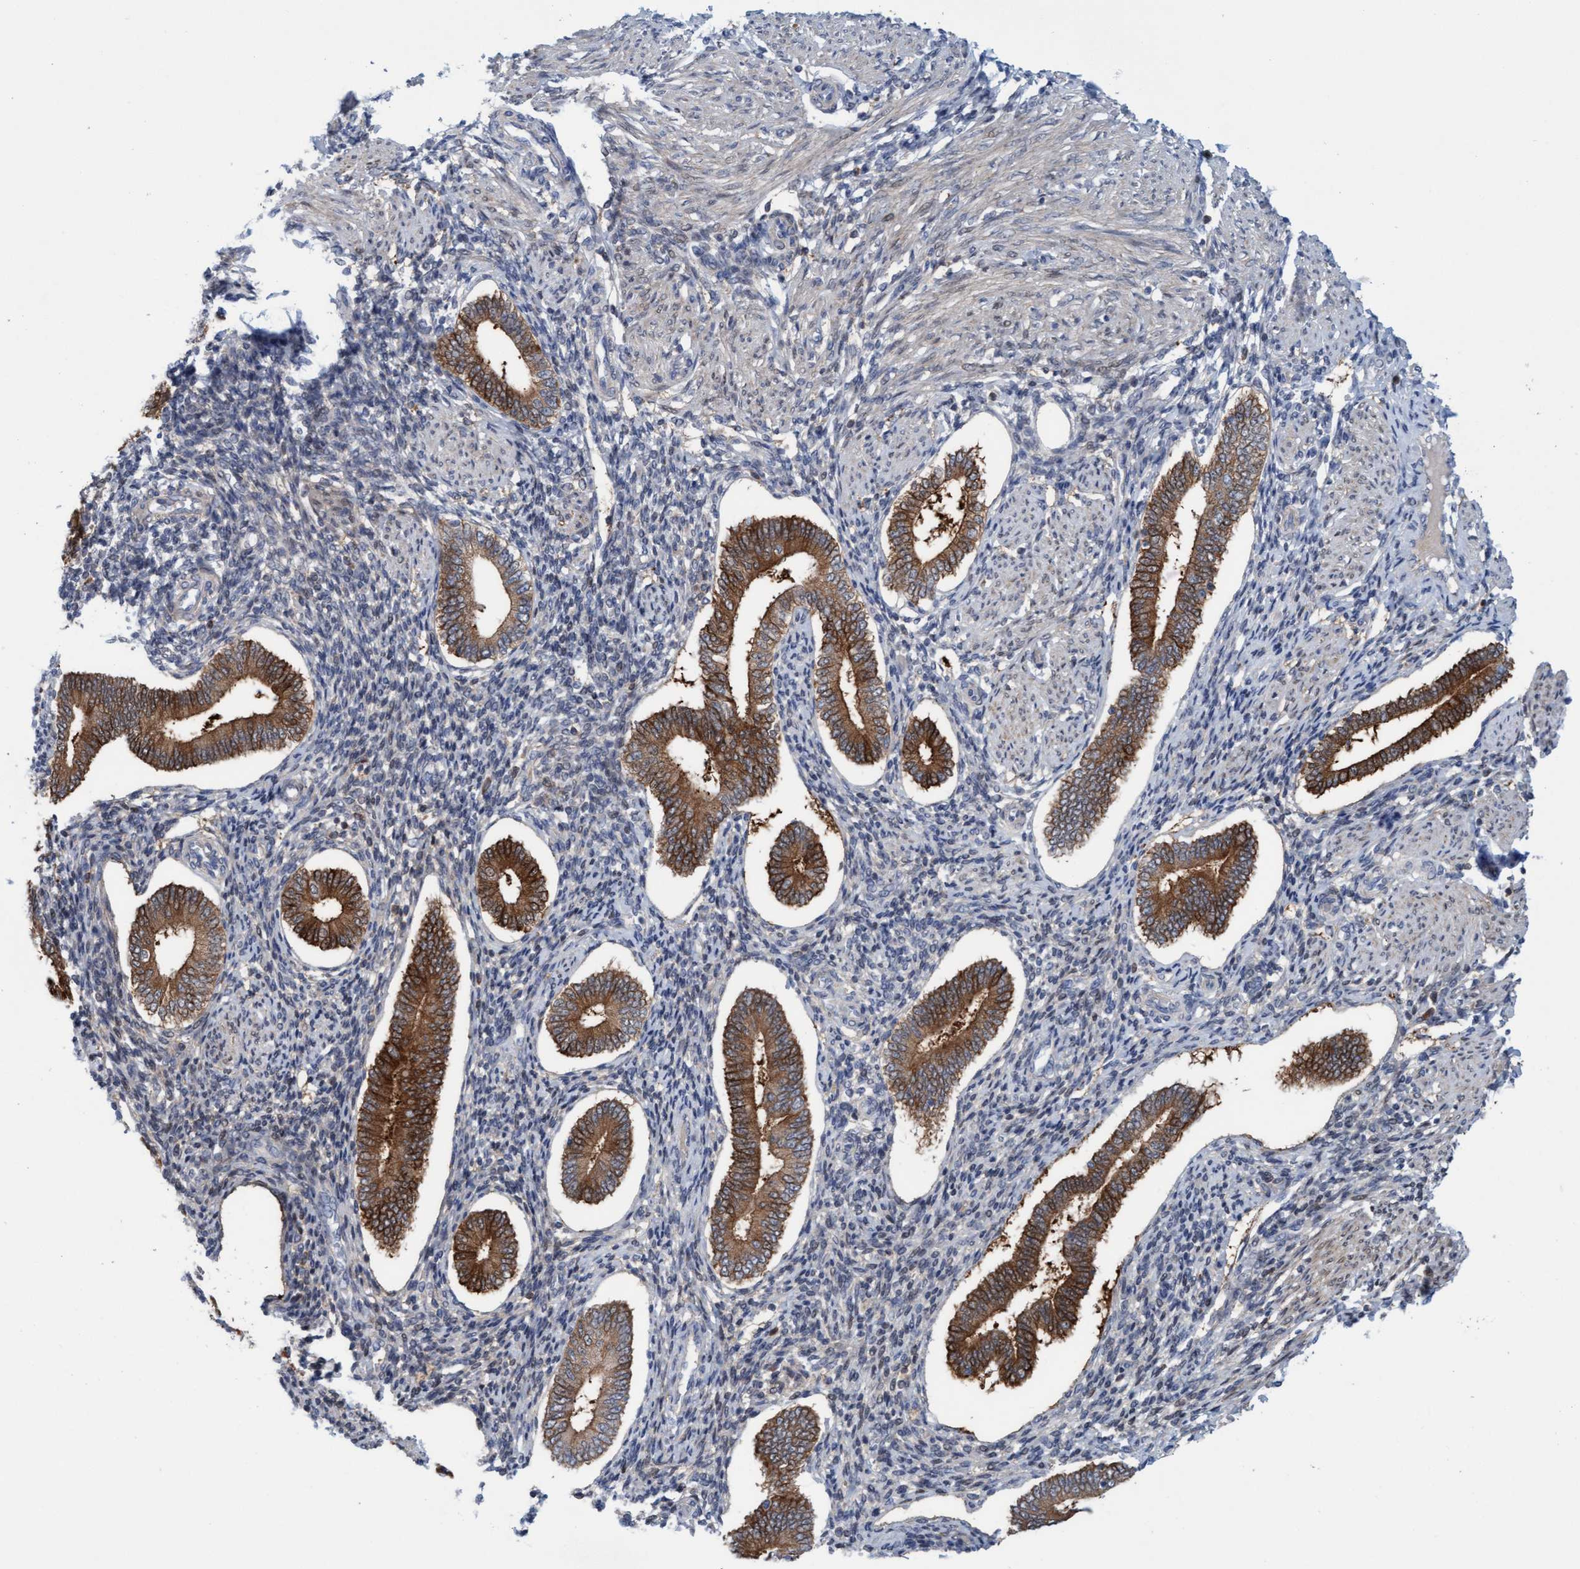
{"staining": {"intensity": "weak", "quantity": "<25%", "location": "cytoplasmic/membranous"}, "tissue": "endometrium", "cell_type": "Cells in endometrial stroma", "image_type": "normal", "snomed": [{"axis": "morphology", "description": "Normal tissue, NOS"}, {"axis": "topography", "description": "Endometrium"}], "caption": "This is an IHC micrograph of unremarkable human endometrium. There is no positivity in cells in endometrial stroma.", "gene": "KLHL25", "patient": {"sex": "female", "age": 42}}